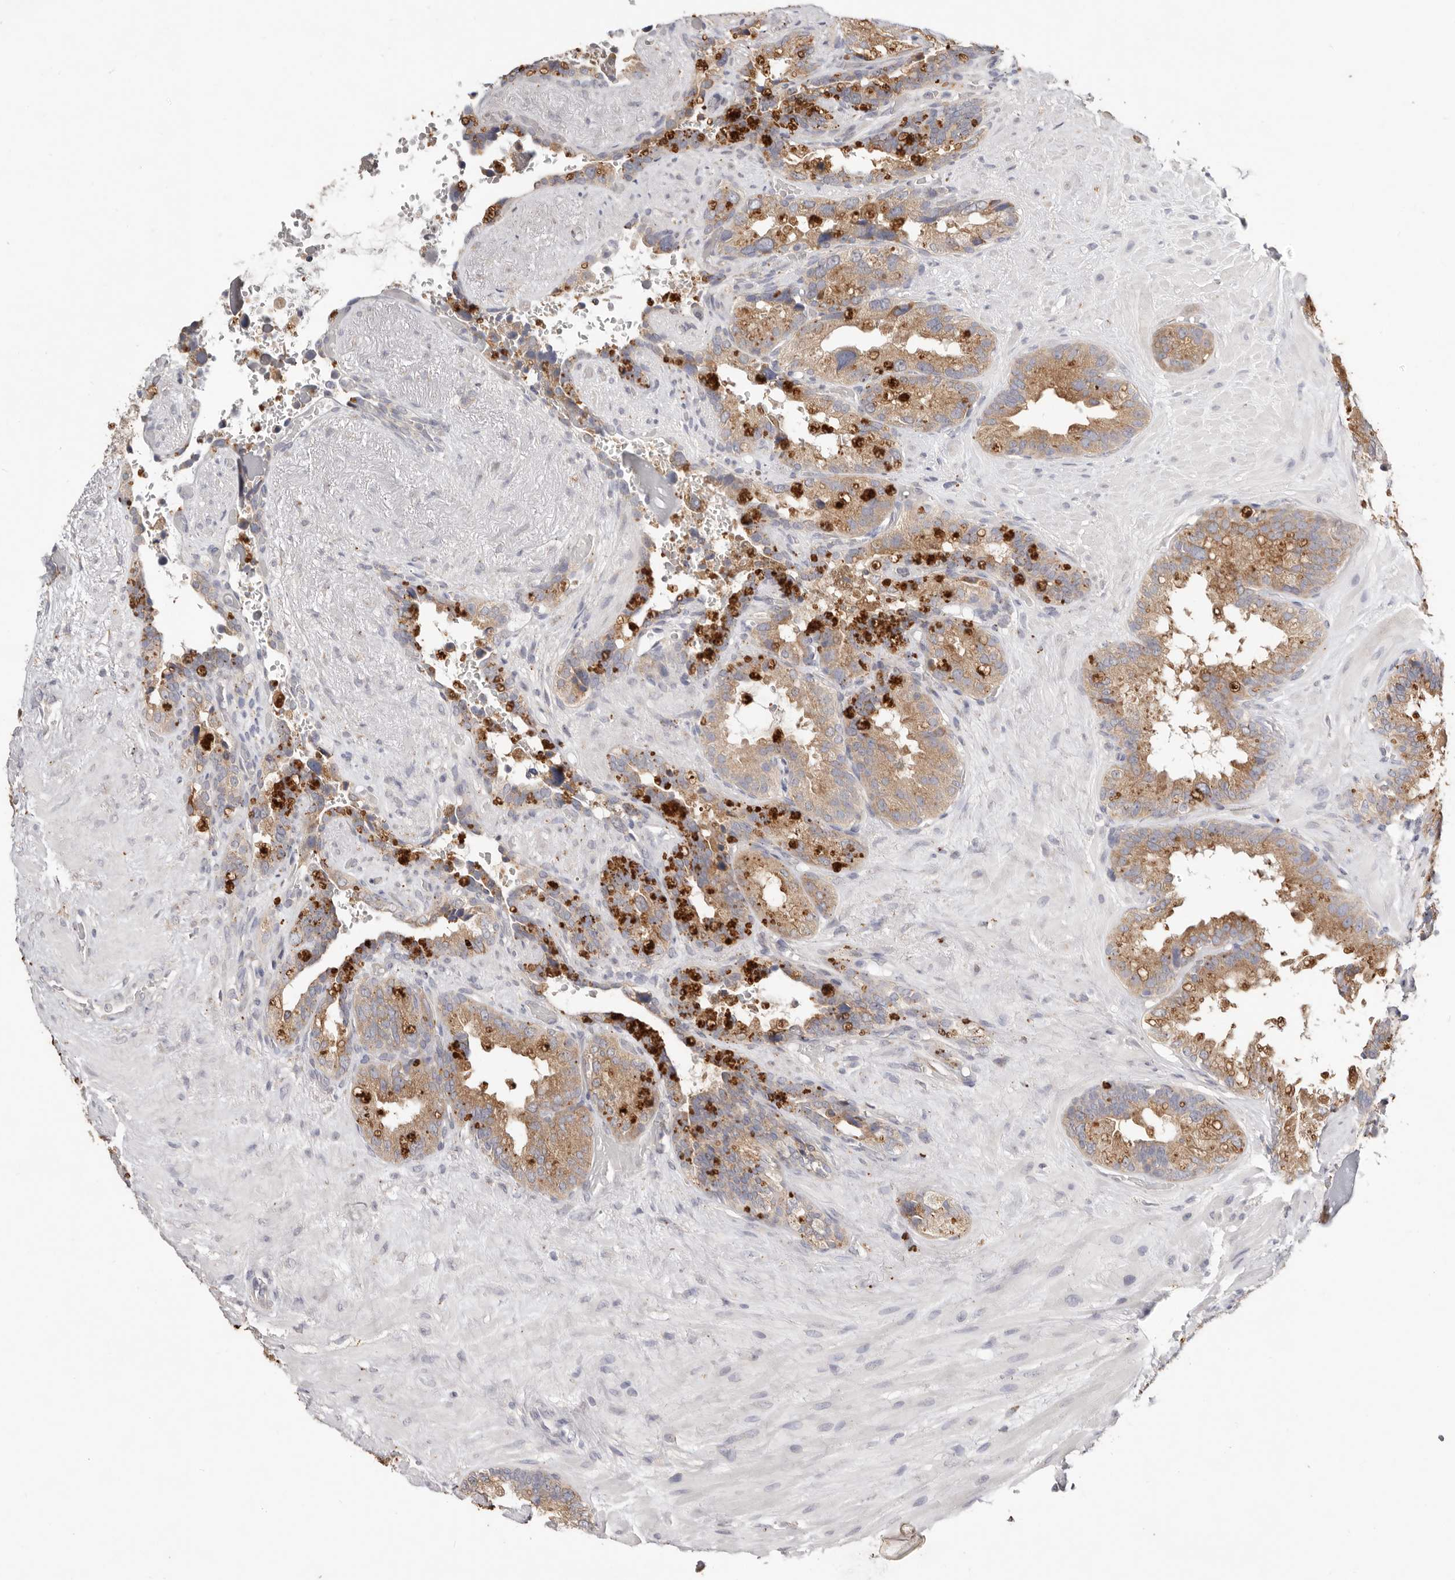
{"staining": {"intensity": "moderate", "quantity": ">75%", "location": "cytoplasmic/membranous"}, "tissue": "seminal vesicle", "cell_type": "Glandular cells", "image_type": "normal", "snomed": [{"axis": "morphology", "description": "Normal tissue, NOS"}, {"axis": "topography", "description": "Seminal veicle"}], "caption": "DAB (3,3'-diaminobenzidine) immunohistochemical staining of normal seminal vesicle demonstrates moderate cytoplasmic/membranous protein positivity in about >75% of glandular cells.", "gene": "WDR77", "patient": {"sex": "male", "age": 80}}